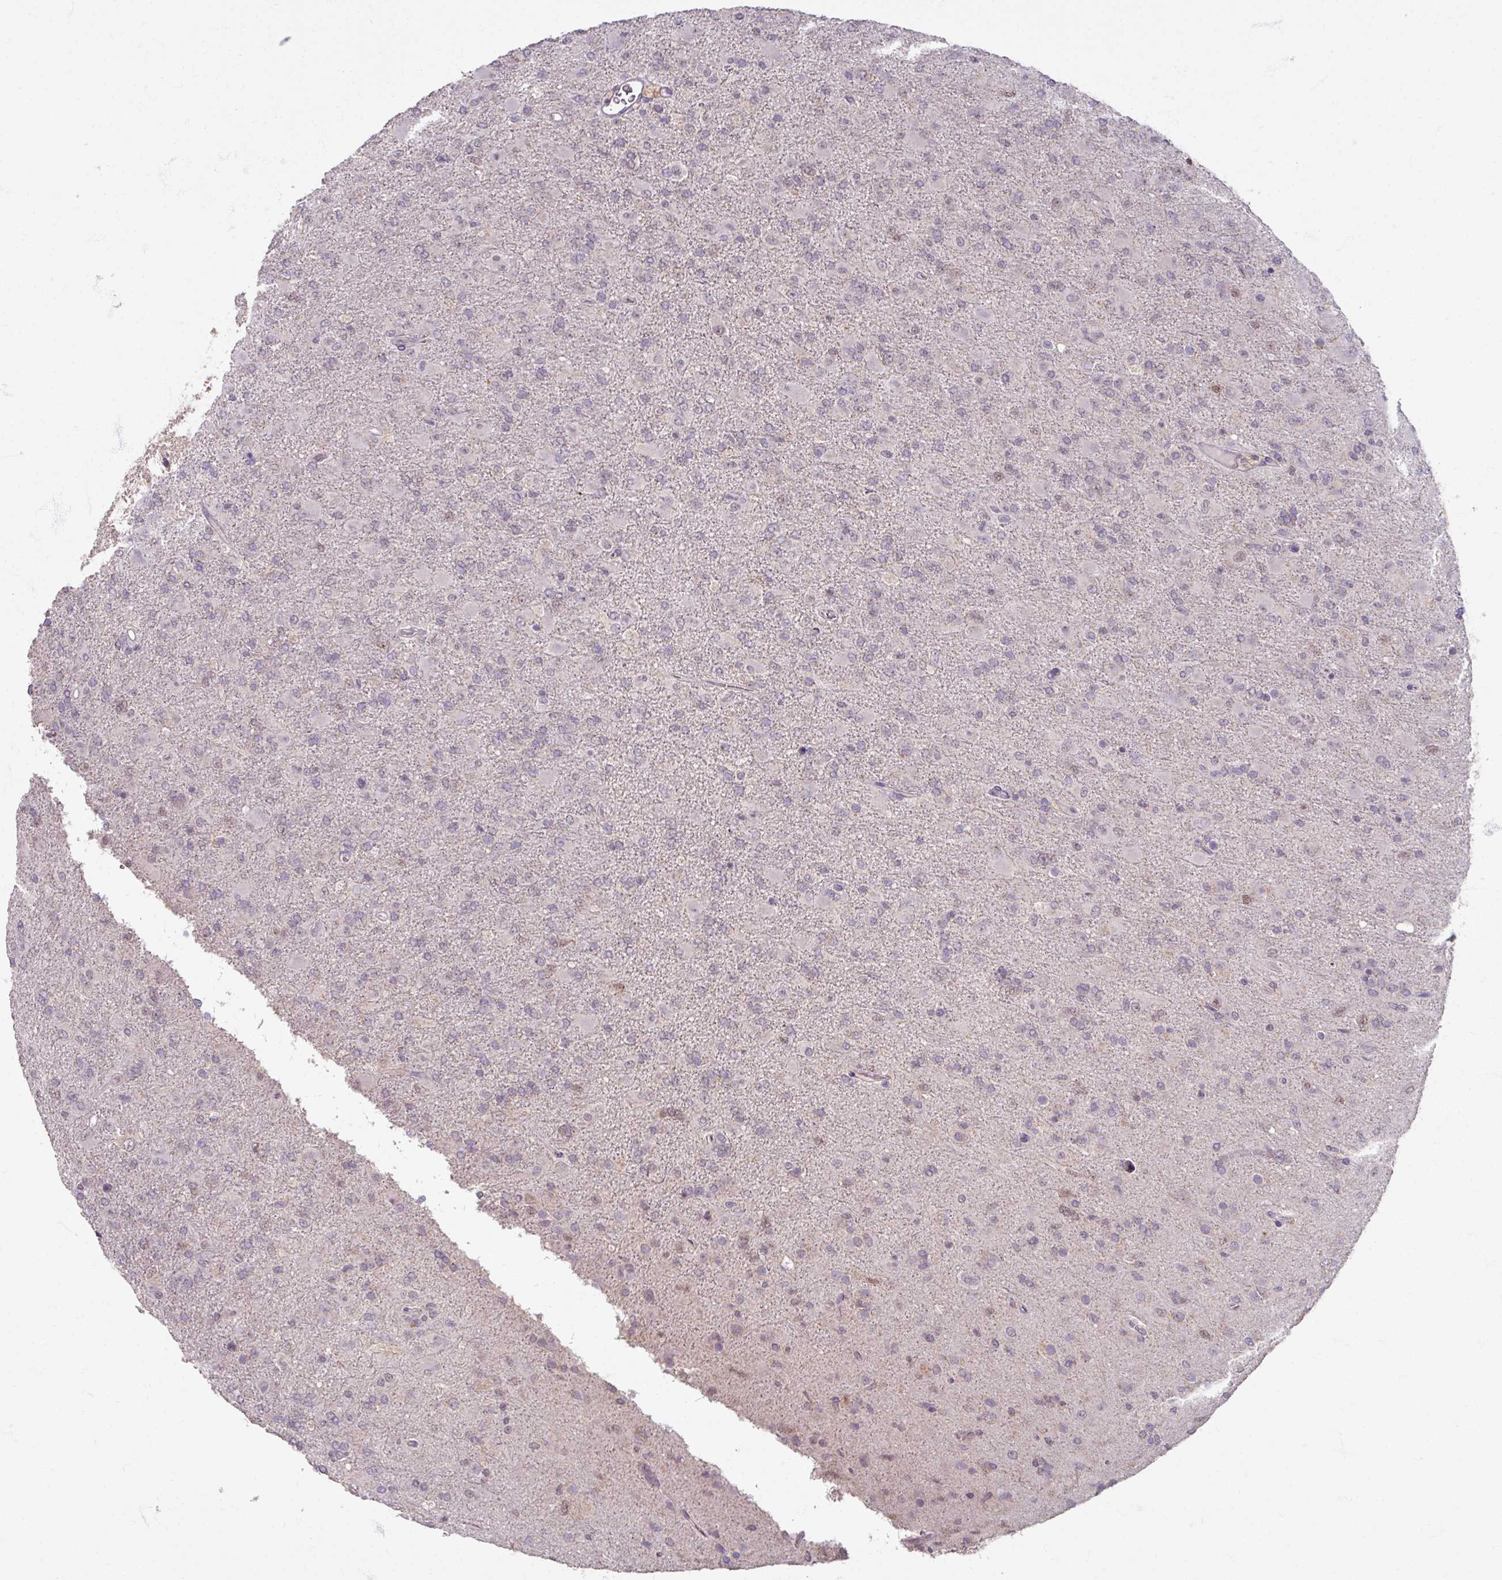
{"staining": {"intensity": "negative", "quantity": "none", "location": "none"}, "tissue": "glioma", "cell_type": "Tumor cells", "image_type": "cancer", "snomed": [{"axis": "morphology", "description": "Glioma, malignant, Low grade"}, {"axis": "topography", "description": "Brain"}], "caption": "The IHC micrograph has no significant staining in tumor cells of glioma tissue. Nuclei are stained in blue.", "gene": "SOX11", "patient": {"sex": "male", "age": 65}}